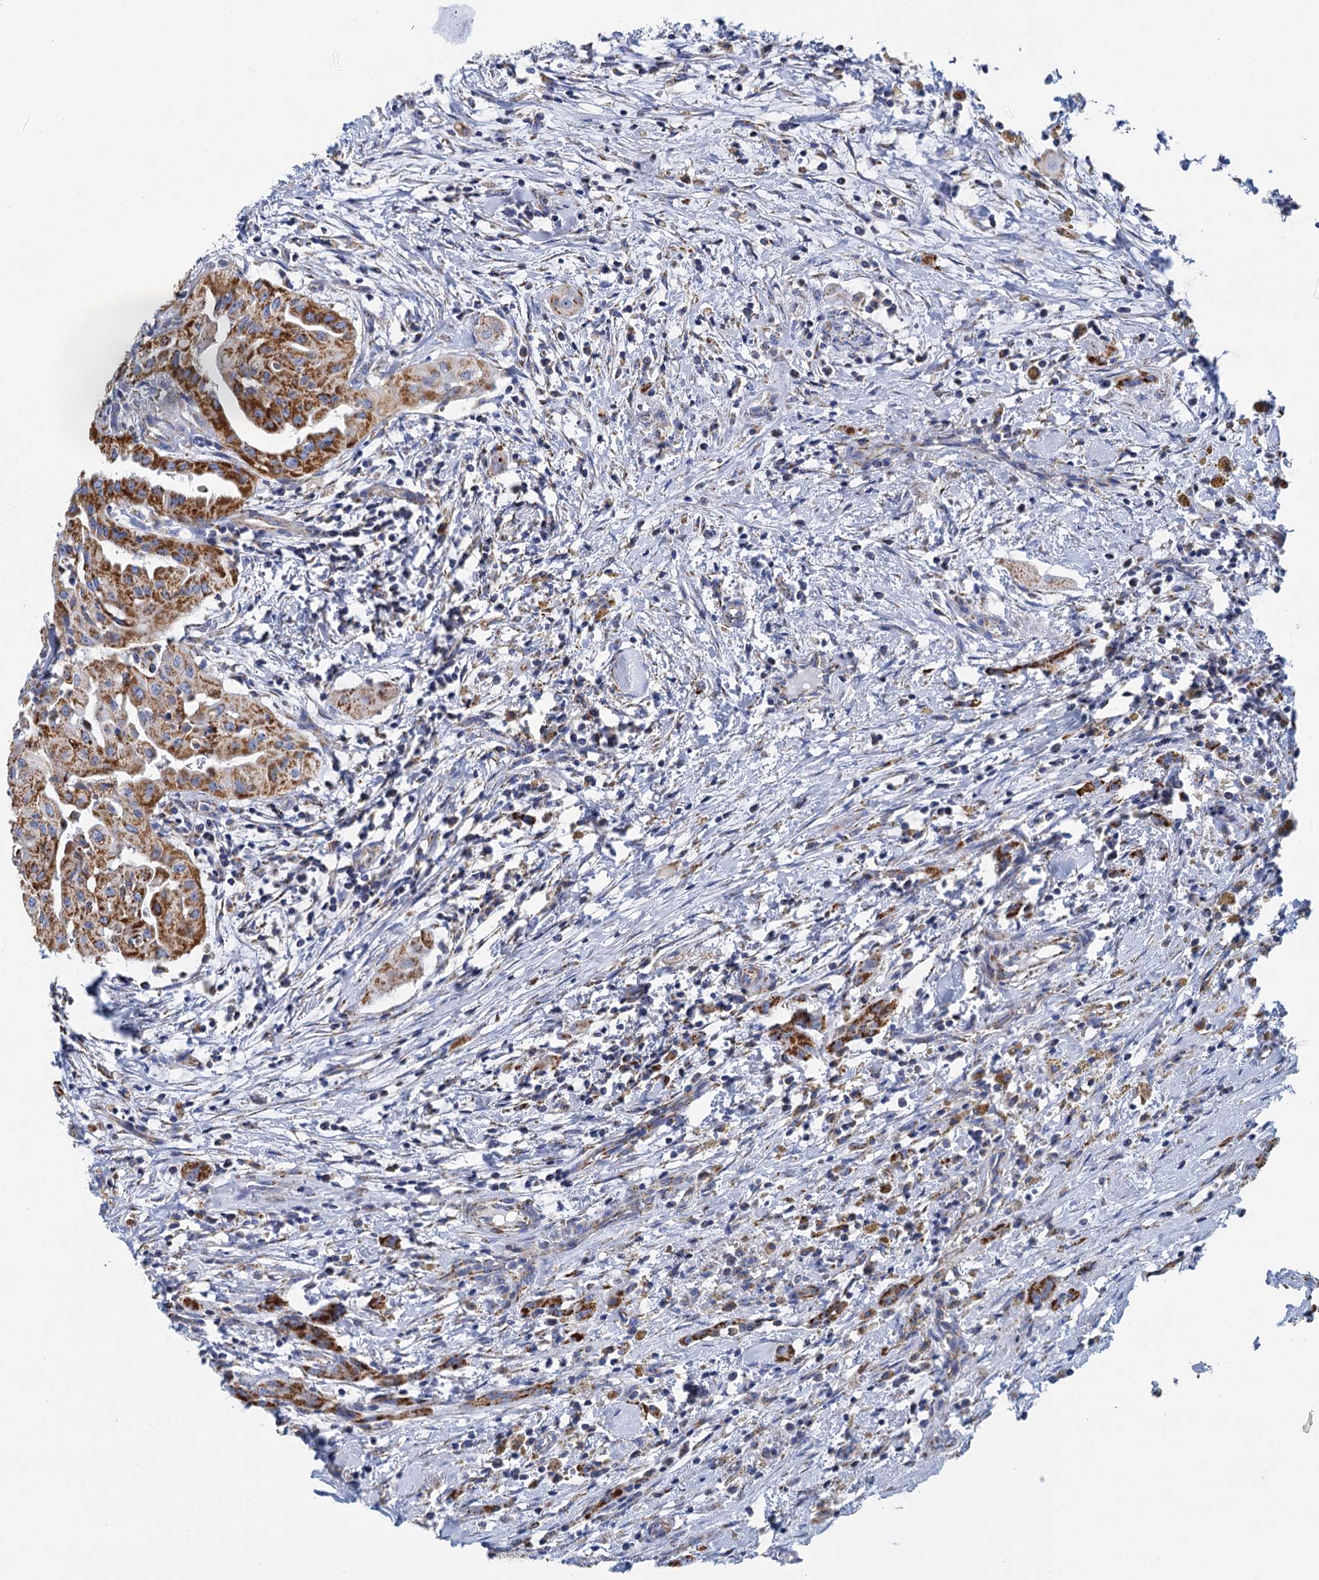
{"staining": {"intensity": "strong", "quantity": ">75%", "location": "cytoplasmic/membranous"}, "tissue": "thyroid cancer", "cell_type": "Tumor cells", "image_type": "cancer", "snomed": [{"axis": "morphology", "description": "Papillary adenocarcinoma, NOS"}, {"axis": "topography", "description": "Thyroid gland"}], "caption": "Immunohistochemical staining of thyroid papillary adenocarcinoma displays high levels of strong cytoplasmic/membranous expression in approximately >75% of tumor cells.", "gene": "CCP110", "patient": {"sex": "female", "age": 59}}